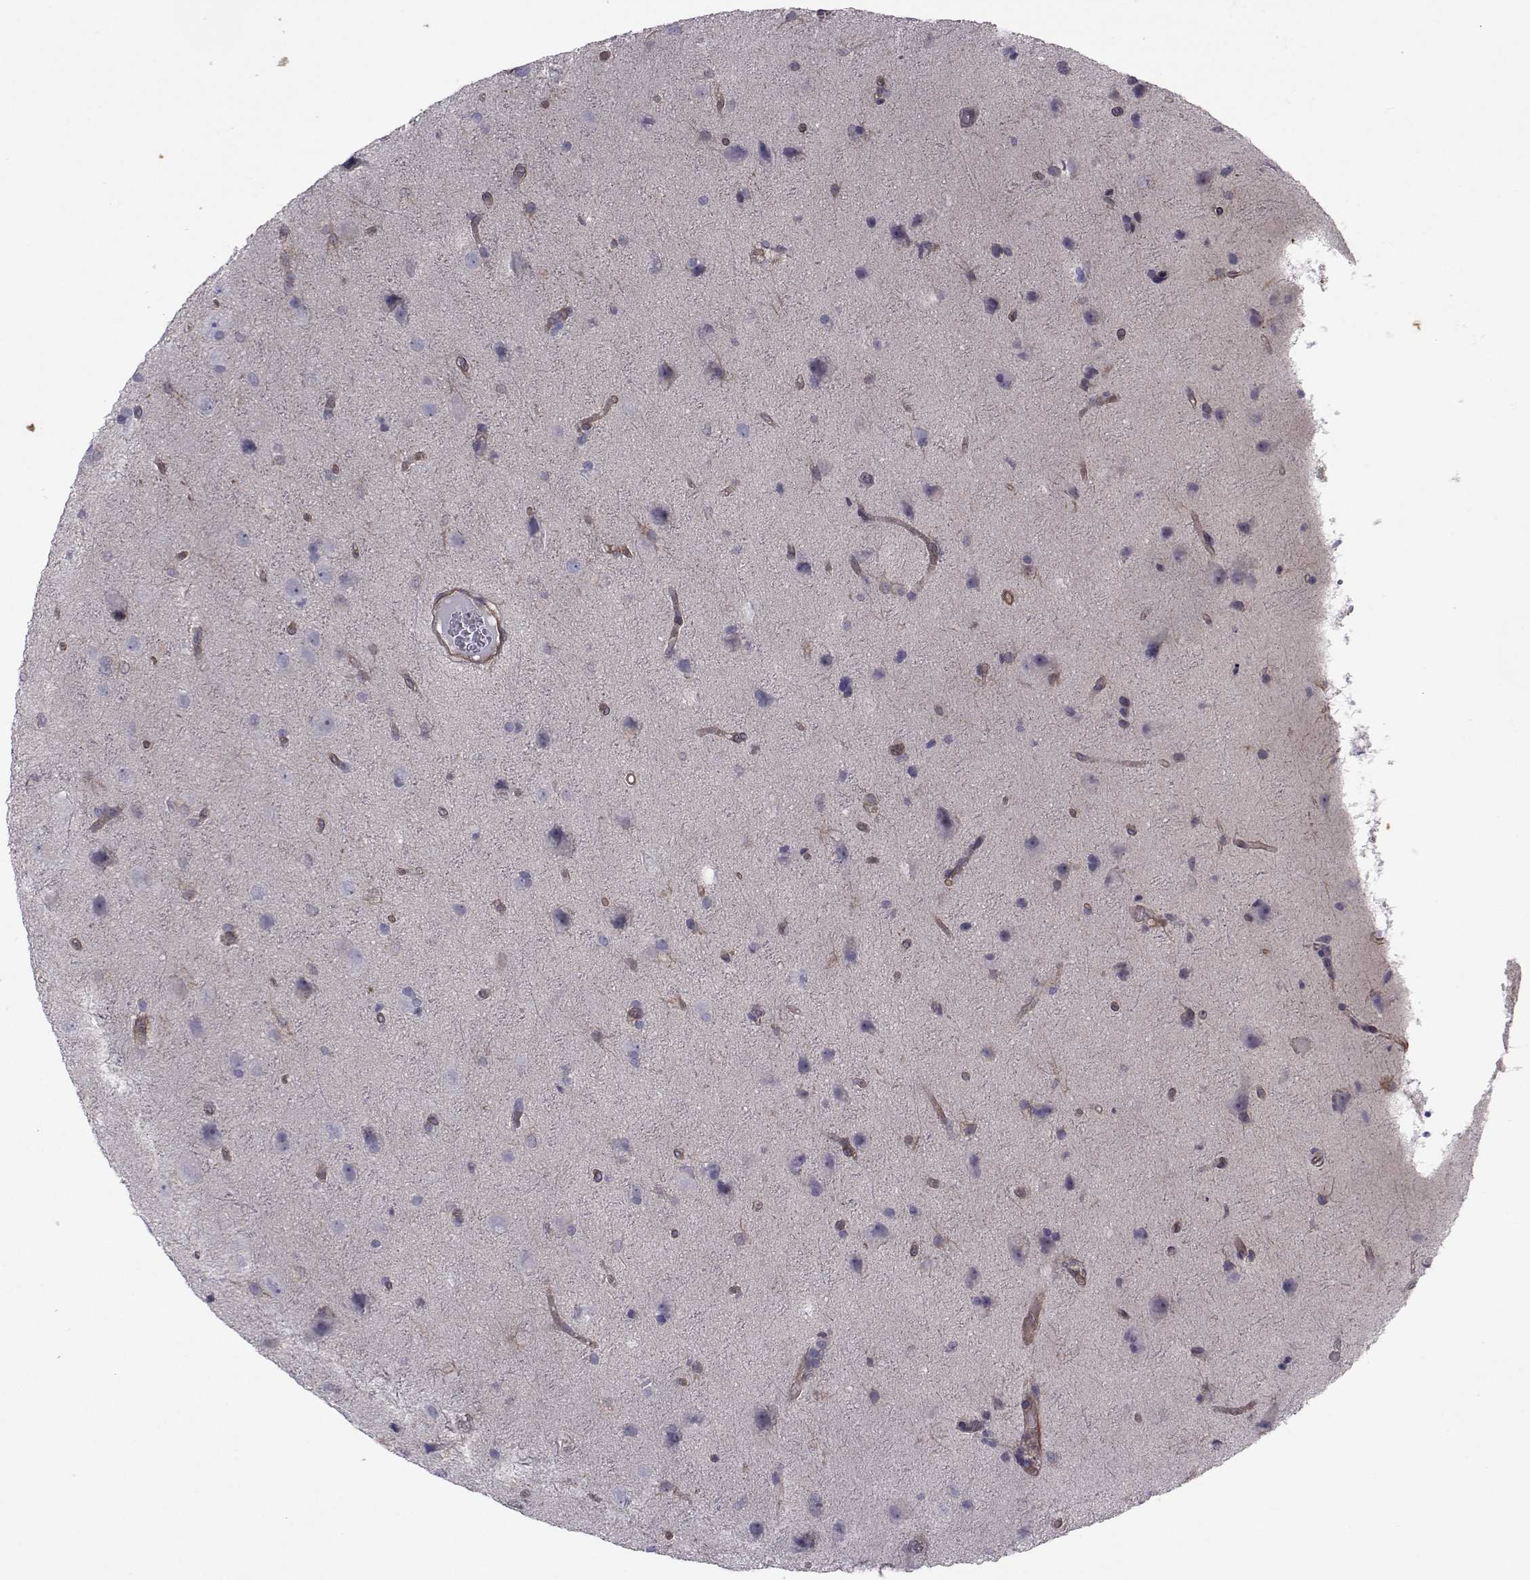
{"staining": {"intensity": "negative", "quantity": "none", "location": "none"}, "tissue": "glioma", "cell_type": "Tumor cells", "image_type": "cancer", "snomed": [{"axis": "morphology", "description": "Glioma, malignant, Low grade"}, {"axis": "topography", "description": "Brain"}], "caption": "Malignant glioma (low-grade) stained for a protein using IHC shows no expression tumor cells.", "gene": "TRIP10", "patient": {"sex": "male", "age": 58}}